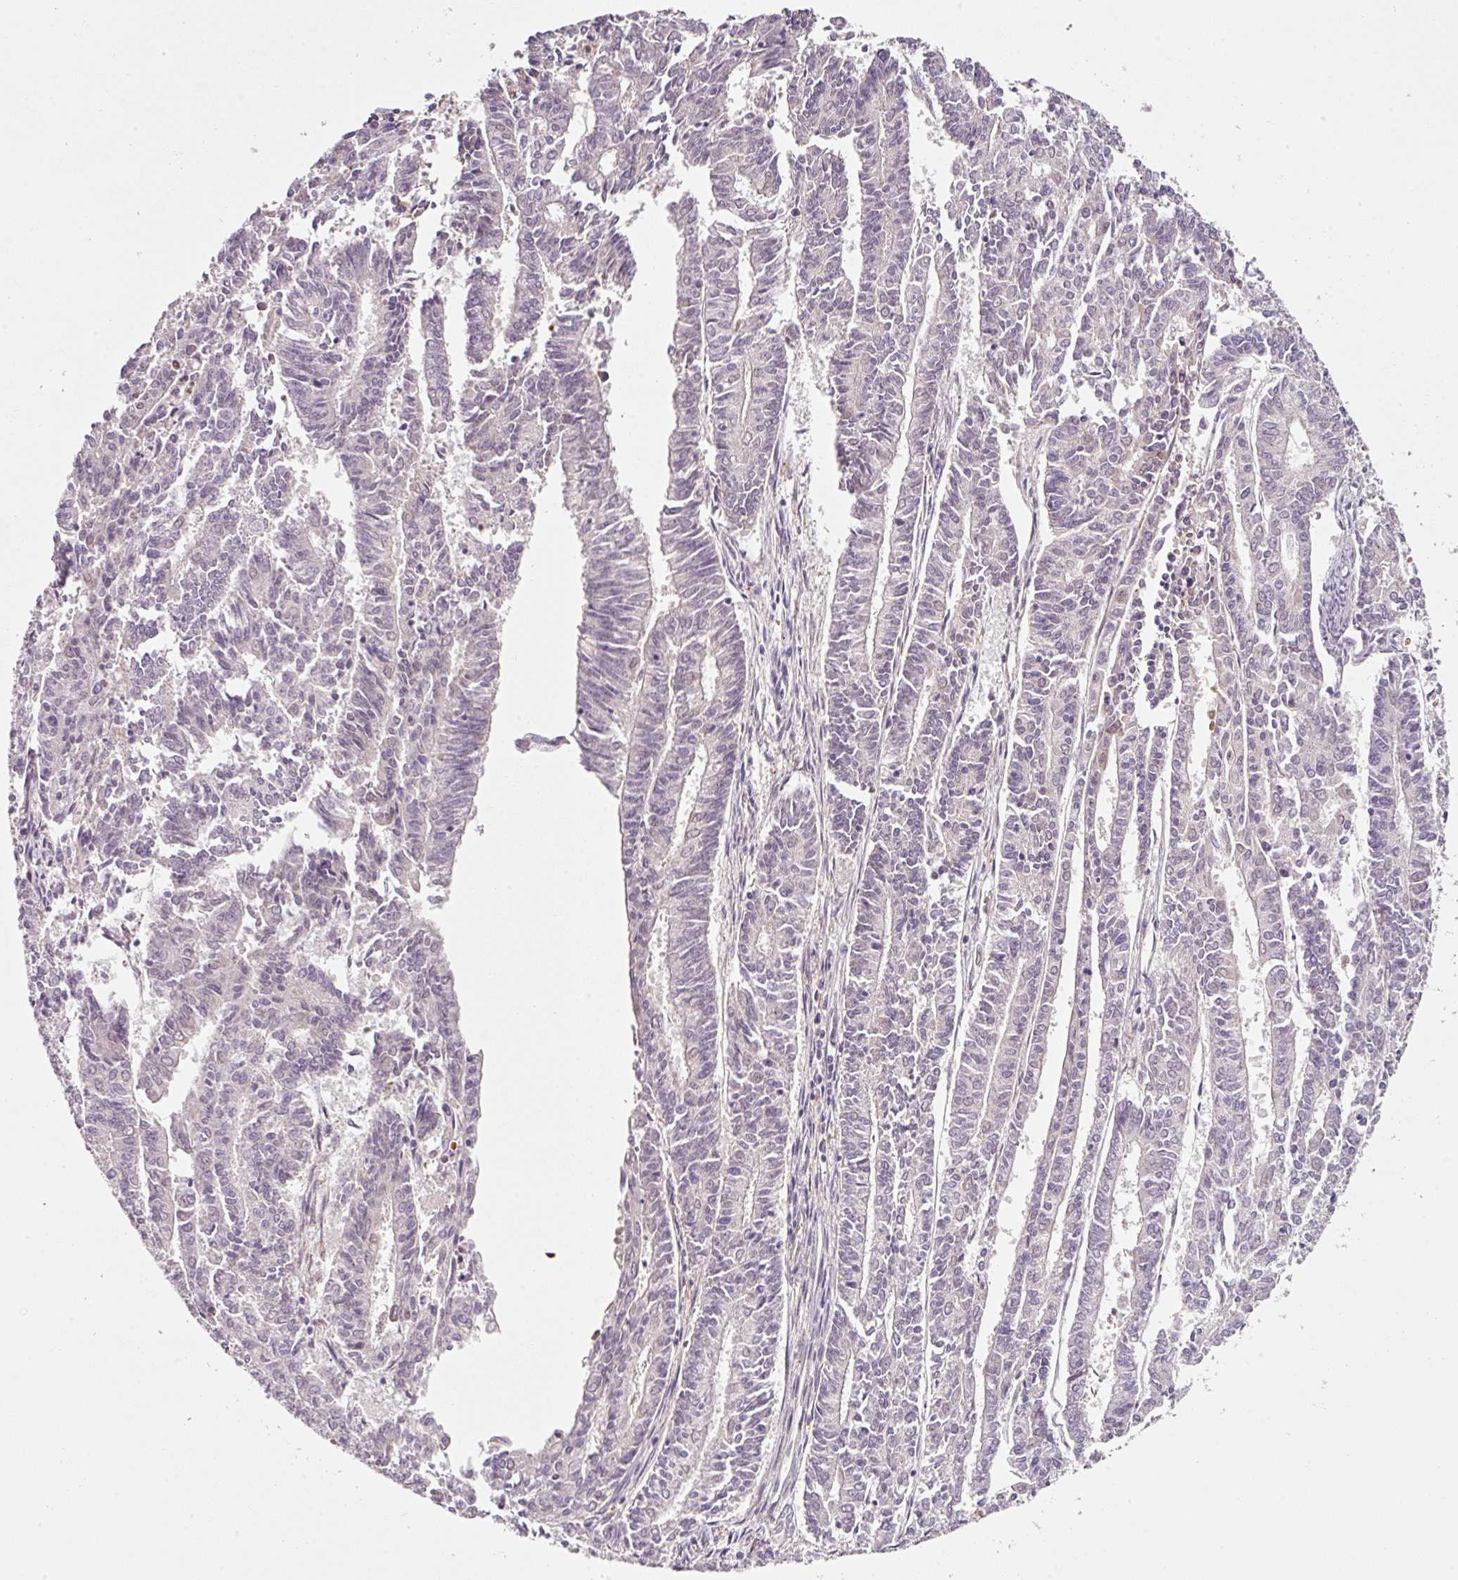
{"staining": {"intensity": "negative", "quantity": "none", "location": "none"}, "tissue": "endometrial cancer", "cell_type": "Tumor cells", "image_type": "cancer", "snomed": [{"axis": "morphology", "description": "Adenocarcinoma, NOS"}, {"axis": "topography", "description": "Endometrium"}], "caption": "Protein analysis of adenocarcinoma (endometrial) exhibits no significant staining in tumor cells.", "gene": "ZNF460", "patient": {"sex": "female", "age": 59}}